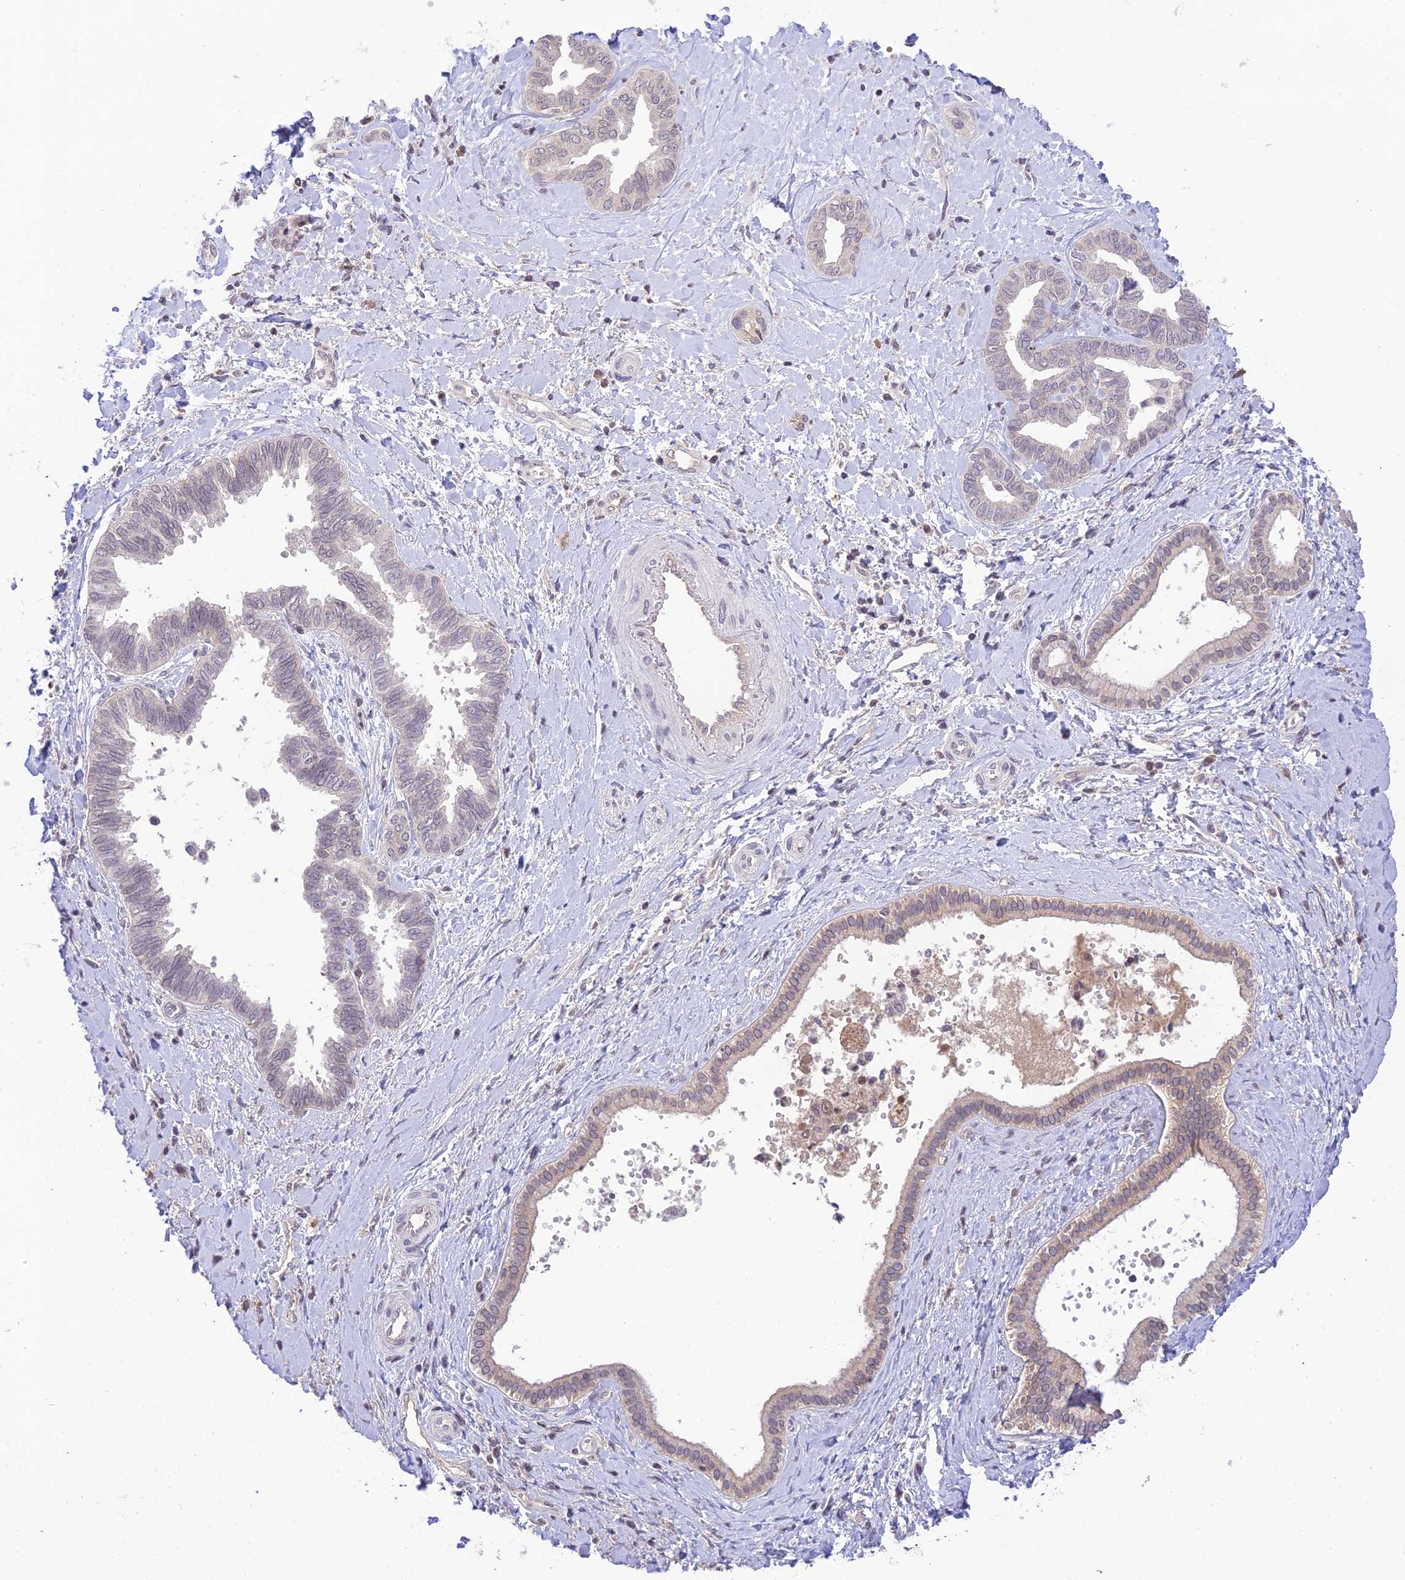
{"staining": {"intensity": "weak", "quantity": "<25%", "location": "cytoplasmic/membranous"}, "tissue": "liver cancer", "cell_type": "Tumor cells", "image_type": "cancer", "snomed": [{"axis": "morphology", "description": "Cholangiocarcinoma"}, {"axis": "topography", "description": "Liver"}], "caption": "Immunohistochemistry histopathology image of liver cholangiocarcinoma stained for a protein (brown), which shows no staining in tumor cells.", "gene": "TEKT1", "patient": {"sex": "female", "age": 77}}